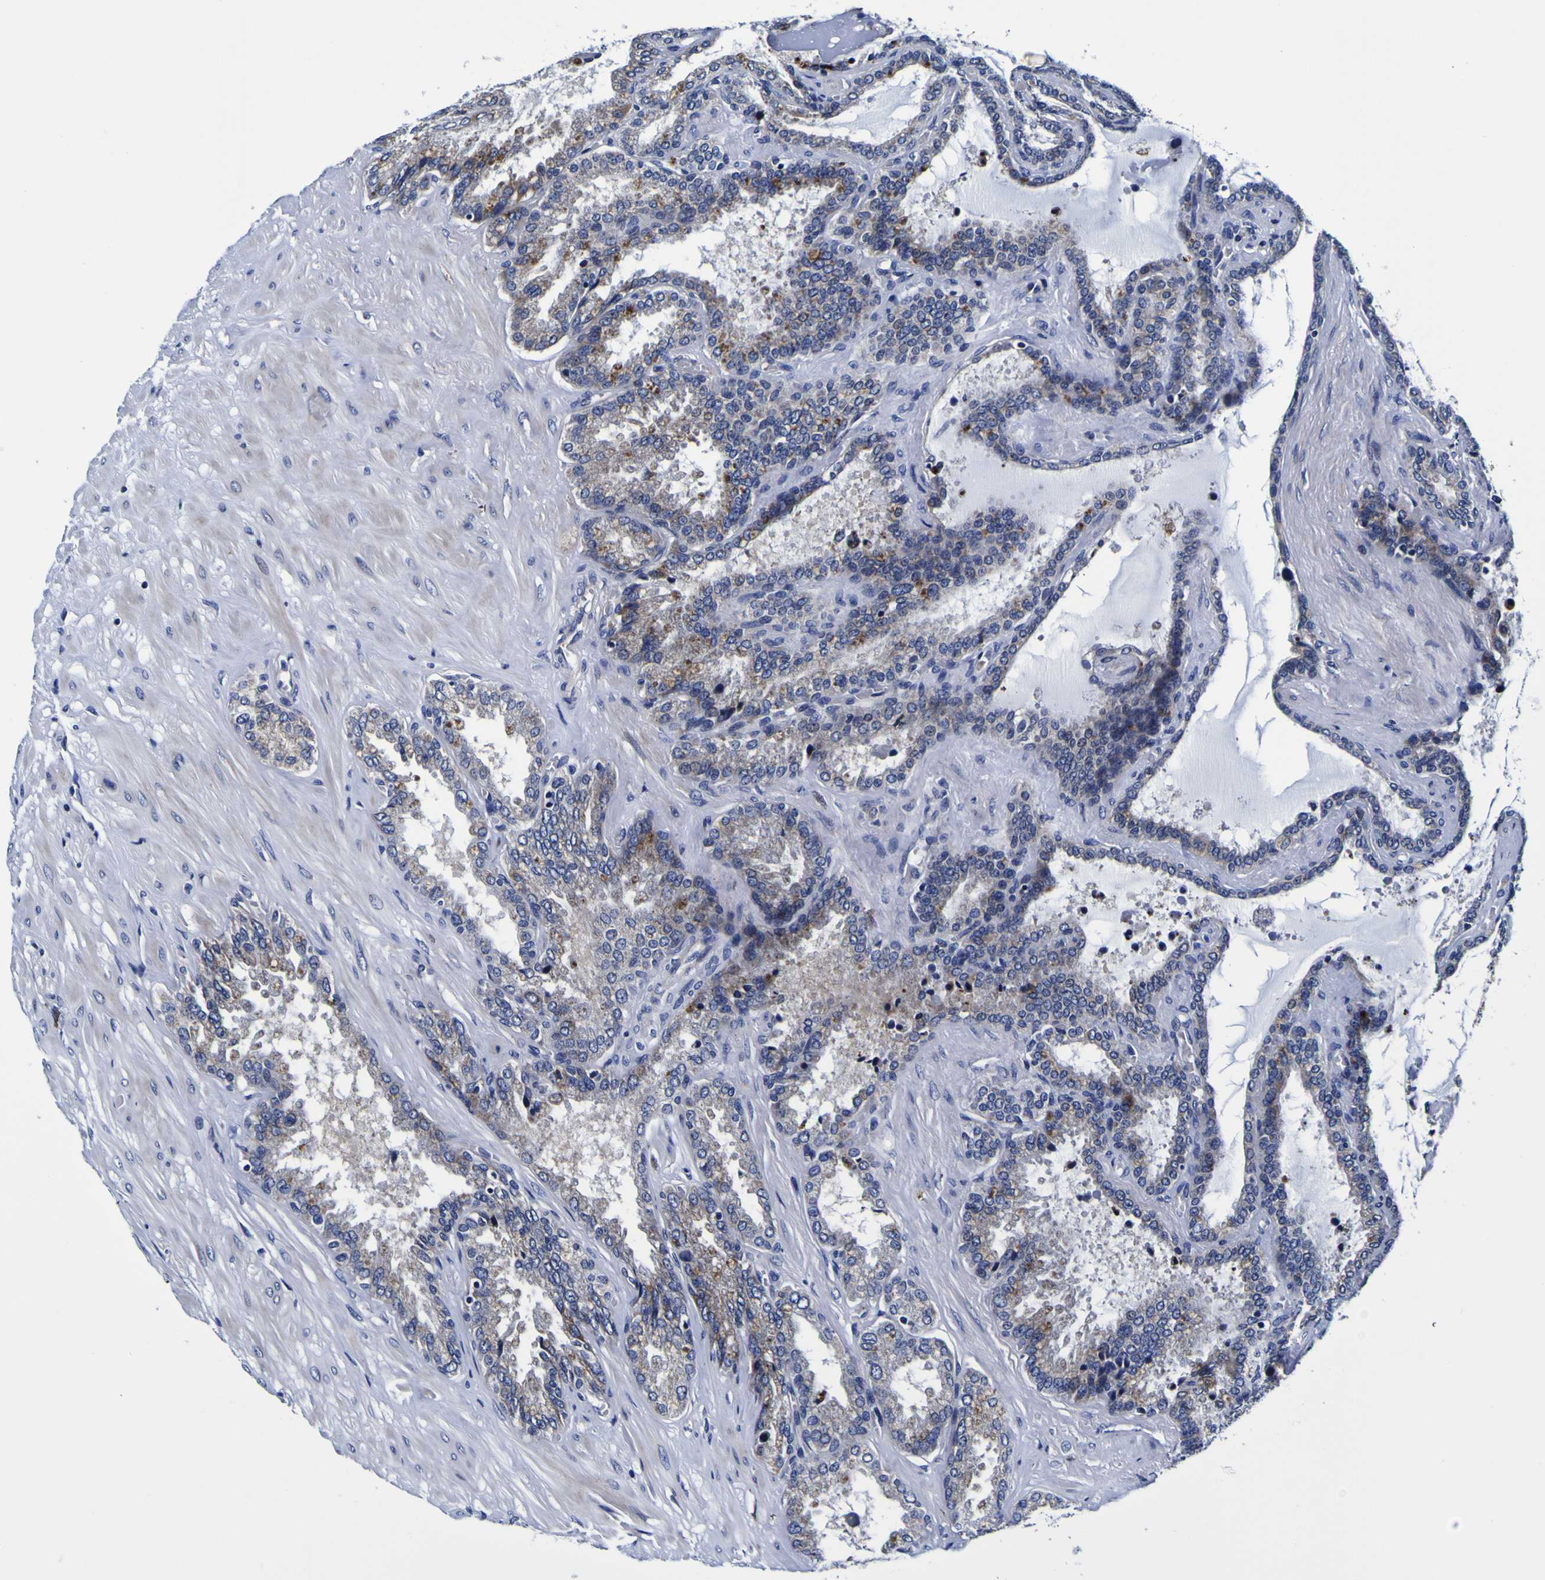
{"staining": {"intensity": "moderate", "quantity": "<25%", "location": "cytoplasmic/membranous"}, "tissue": "seminal vesicle", "cell_type": "Glandular cells", "image_type": "normal", "snomed": [{"axis": "morphology", "description": "Normal tissue, NOS"}, {"axis": "topography", "description": "Seminal veicle"}], "caption": "Moderate cytoplasmic/membranous protein positivity is identified in approximately <25% of glandular cells in seminal vesicle. (Stains: DAB (3,3'-diaminobenzidine) in brown, nuclei in blue, Microscopy: brightfield microscopy at high magnification).", "gene": "PDLIM4", "patient": {"sex": "male", "age": 46}}